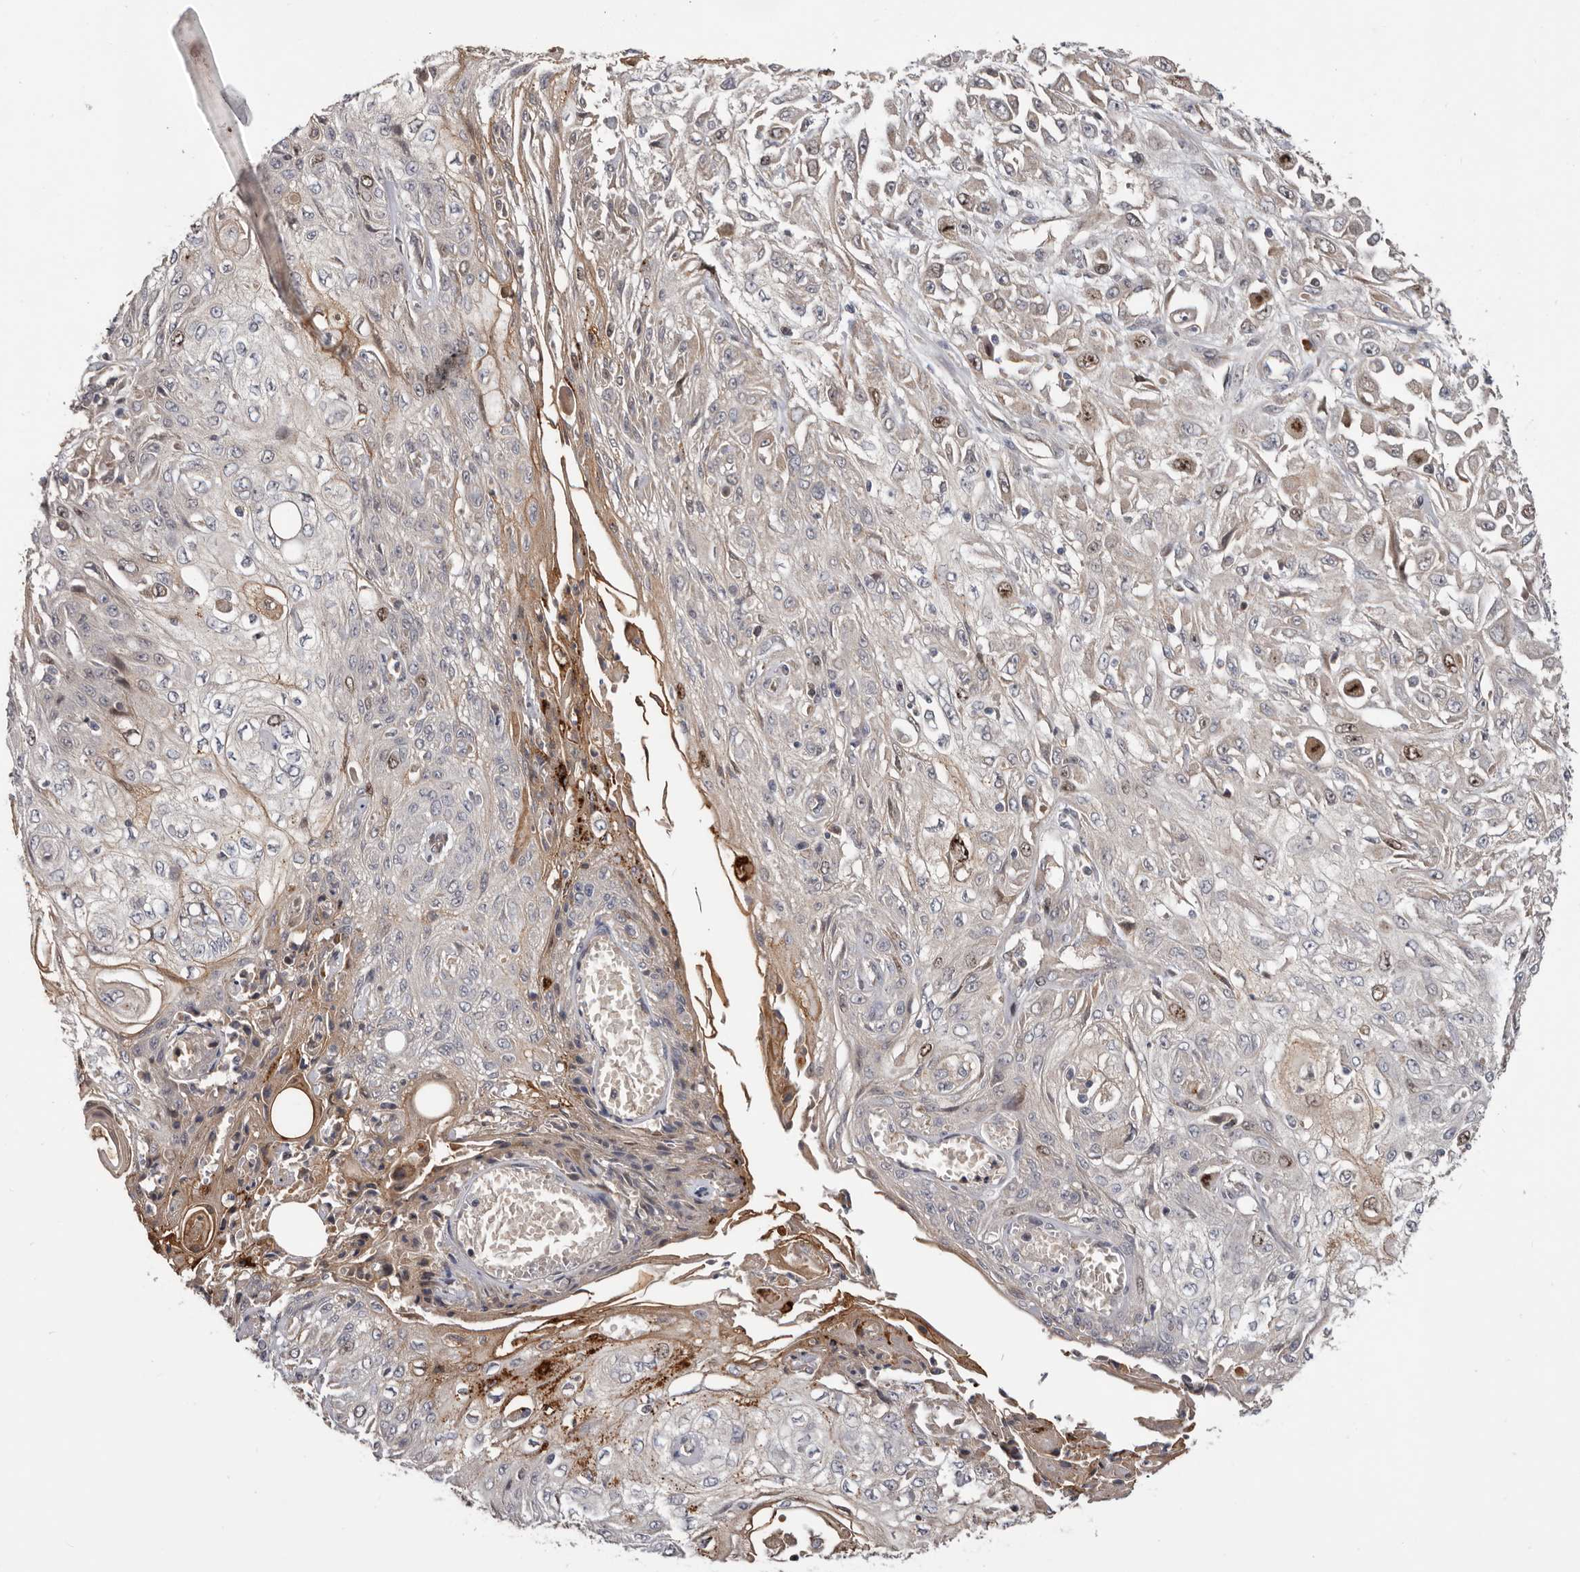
{"staining": {"intensity": "moderate", "quantity": "<25%", "location": "cytoplasmic/membranous,nuclear"}, "tissue": "skin cancer", "cell_type": "Tumor cells", "image_type": "cancer", "snomed": [{"axis": "morphology", "description": "Squamous cell carcinoma, NOS"}, {"axis": "morphology", "description": "Squamous cell carcinoma, metastatic, NOS"}, {"axis": "topography", "description": "Skin"}, {"axis": "topography", "description": "Lymph node"}], "caption": "Immunohistochemical staining of human skin metastatic squamous cell carcinoma exhibits low levels of moderate cytoplasmic/membranous and nuclear protein positivity in about <25% of tumor cells. (DAB = brown stain, brightfield microscopy at high magnification).", "gene": "CDCA8", "patient": {"sex": "male", "age": 75}}